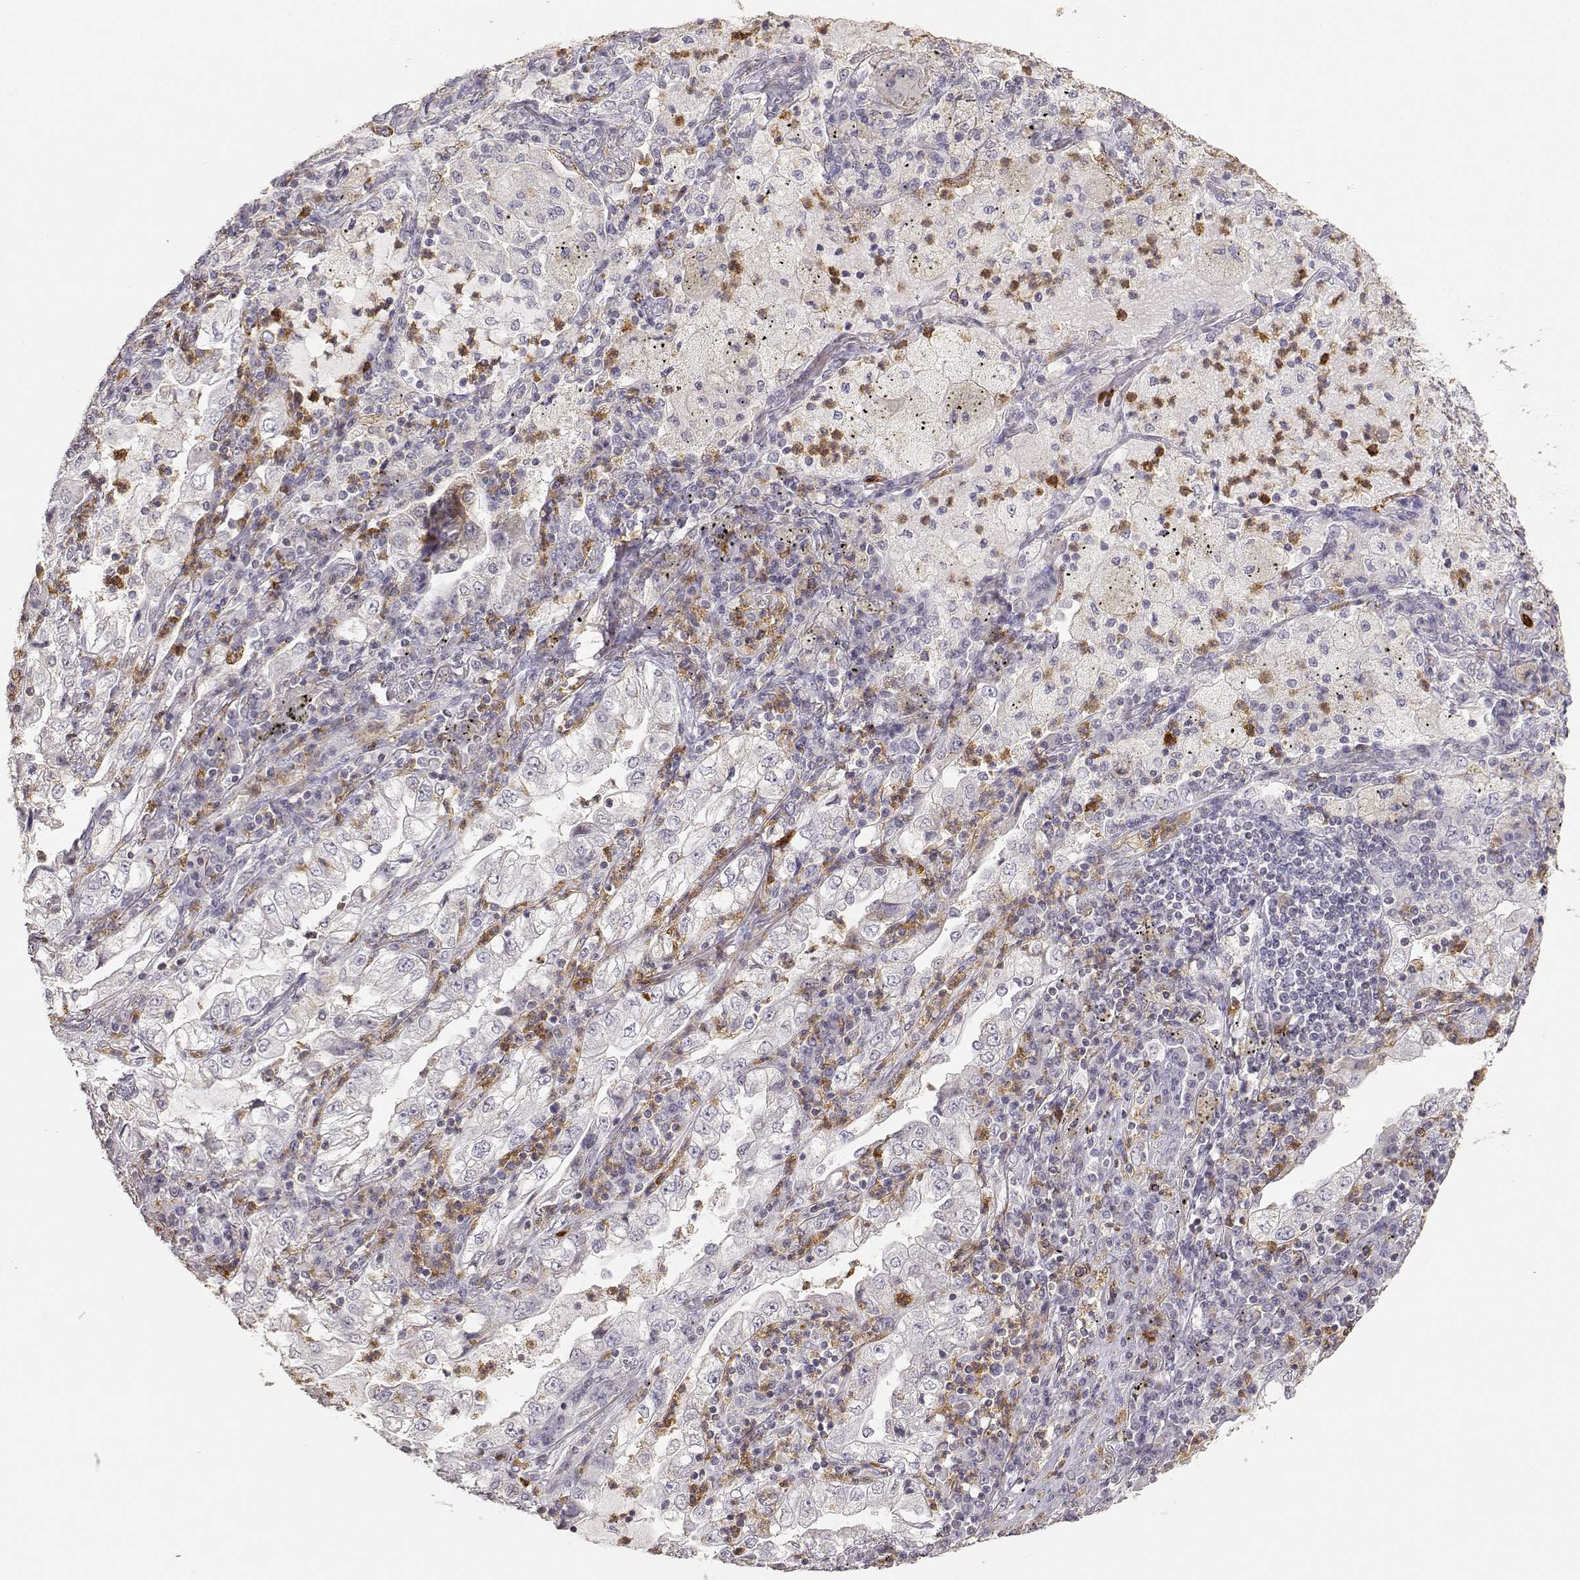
{"staining": {"intensity": "negative", "quantity": "none", "location": "none"}, "tissue": "lung cancer", "cell_type": "Tumor cells", "image_type": "cancer", "snomed": [{"axis": "morphology", "description": "Adenocarcinoma, NOS"}, {"axis": "topography", "description": "Lung"}], "caption": "Immunohistochemistry photomicrograph of neoplastic tissue: lung adenocarcinoma stained with DAB (3,3'-diaminobenzidine) demonstrates no significant protein expression in tumor cells. (Brightfield microscopy of DAB (3,3'-diaminobenzidine) immunohistochemistry at high magnification).", "gene": "TNFRSF10C", "patient": {"sex": "female", "age": 73}}